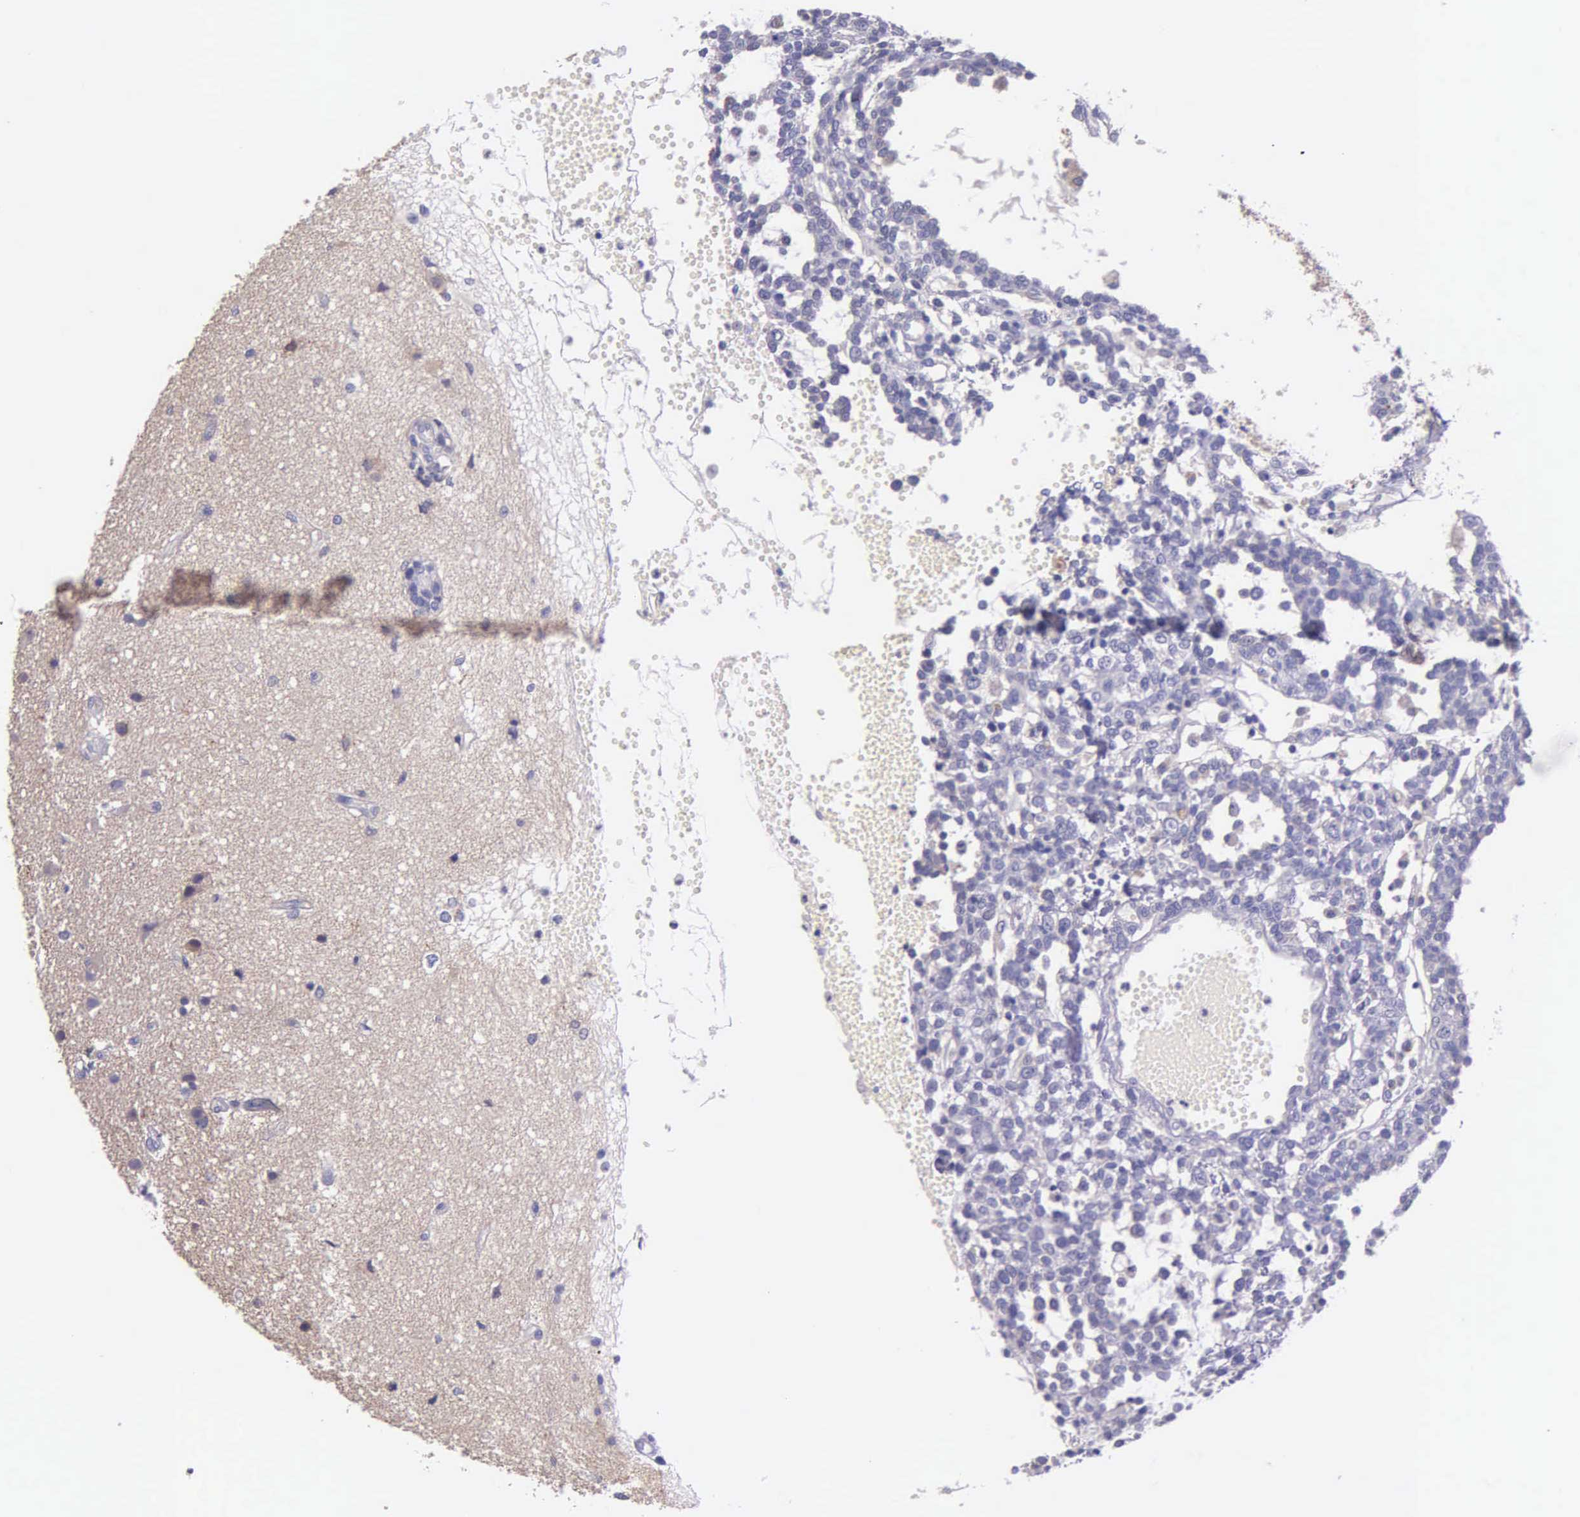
{"staining": {"intensity": "negative", "quantity": "none", "location": "none"}, "tissue": "glioma", "cell_type": "Tumor cells", "image_type": "cancer", "snomed": [{"axis": "morphology", "description": "Glioma, malignant, High grade"}, {"axis": "topography", "description": "Brain"}], "caption": "DAB immunohistochemical staining of glioma shows no significant positivity in tumor cells.", "gene": "THSD7A", "patient": {"sex": "male", "age": 66}}